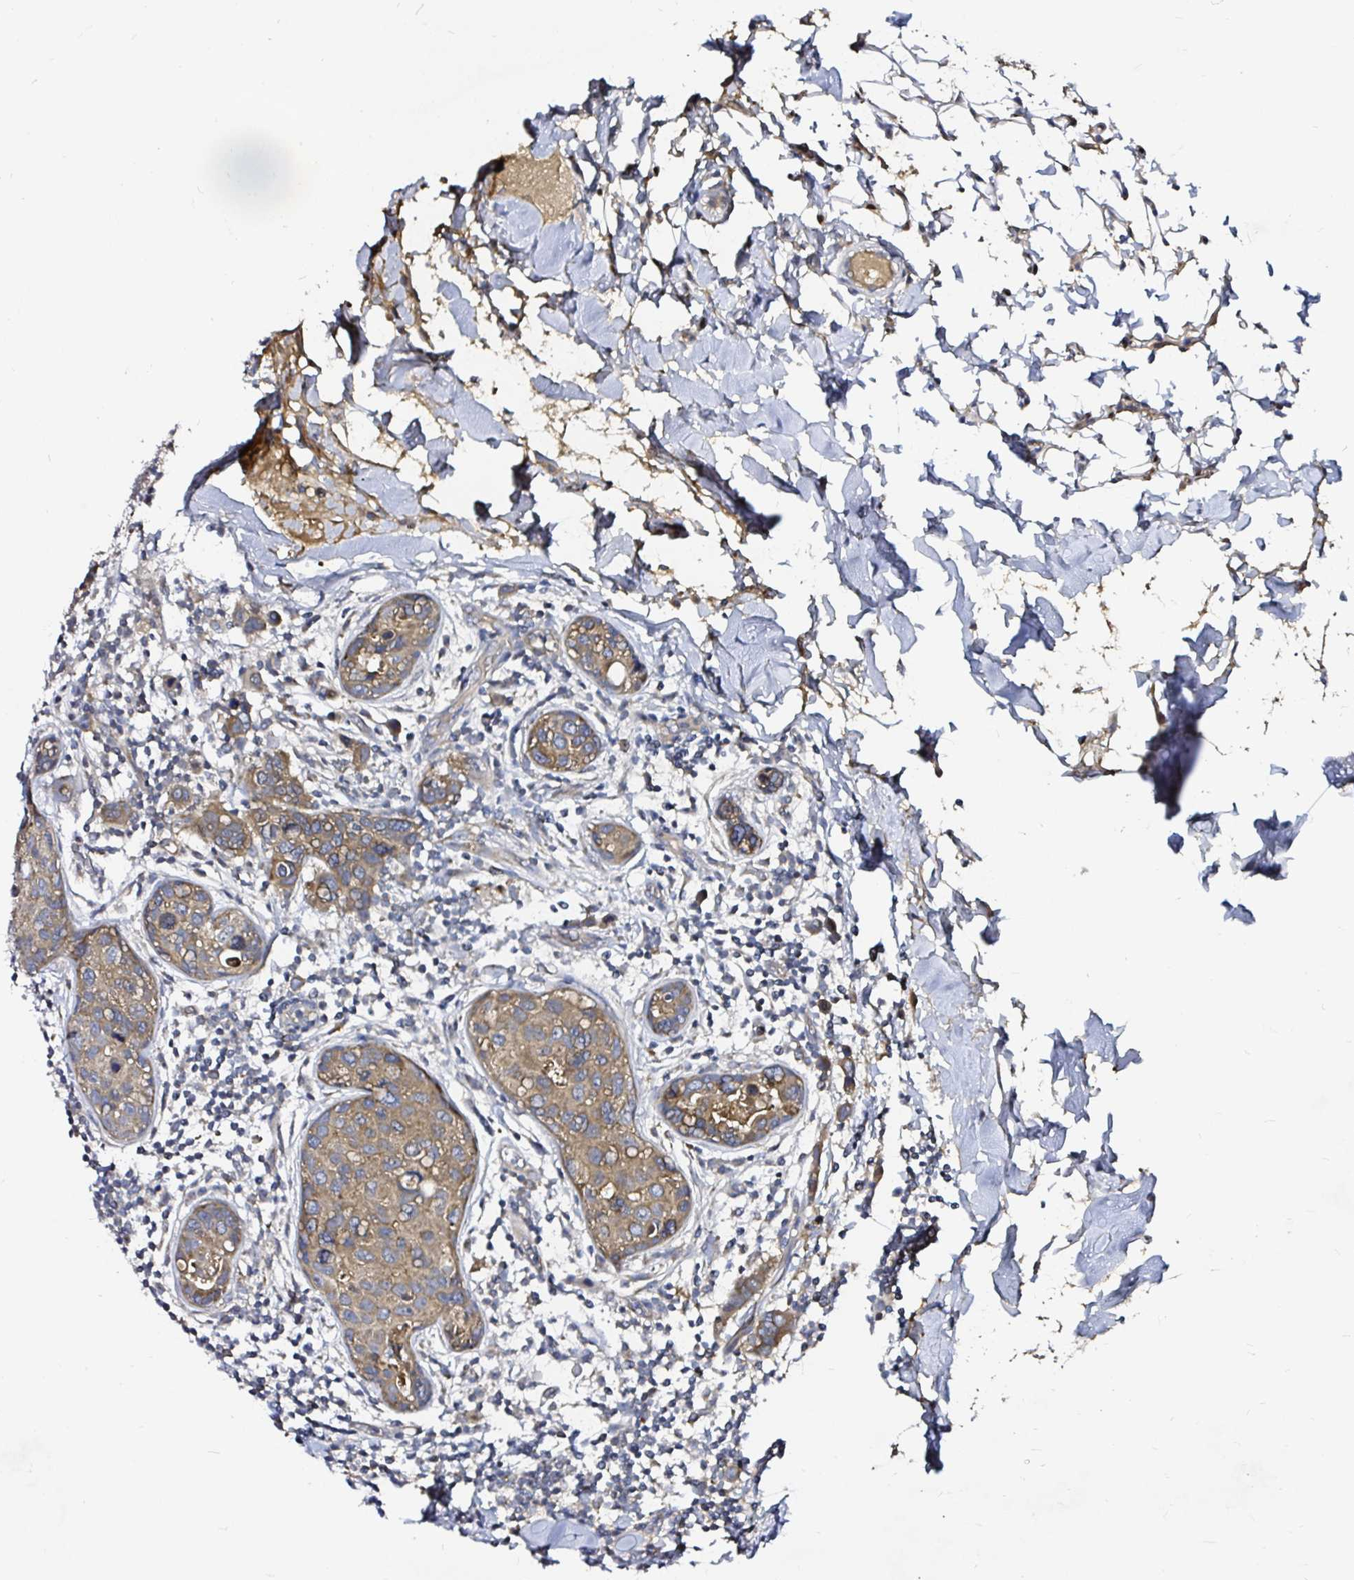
{"staining": {"intensity": "moderate", "quantity": ">75%", "location": "cytoplasmic/membranous"}, "tissue": "breast cancer", "cell_type": "Tumor cells", "image_type": "cancer", "snomed": [{"axis": "morphology", "description": "Duct carcinoma"}, {"axis": "topography", "description": "Breast"}], "caption": "Protein staining by immunohistochemistry demonstrates moderate cytoplasmic/membranous expression in approximately >75% of tumor cells in breast cancer (infiltrating ductal carcinoma).", "gene": "ARHGEF37", "patient": {"sex": "female", "age": 24}}